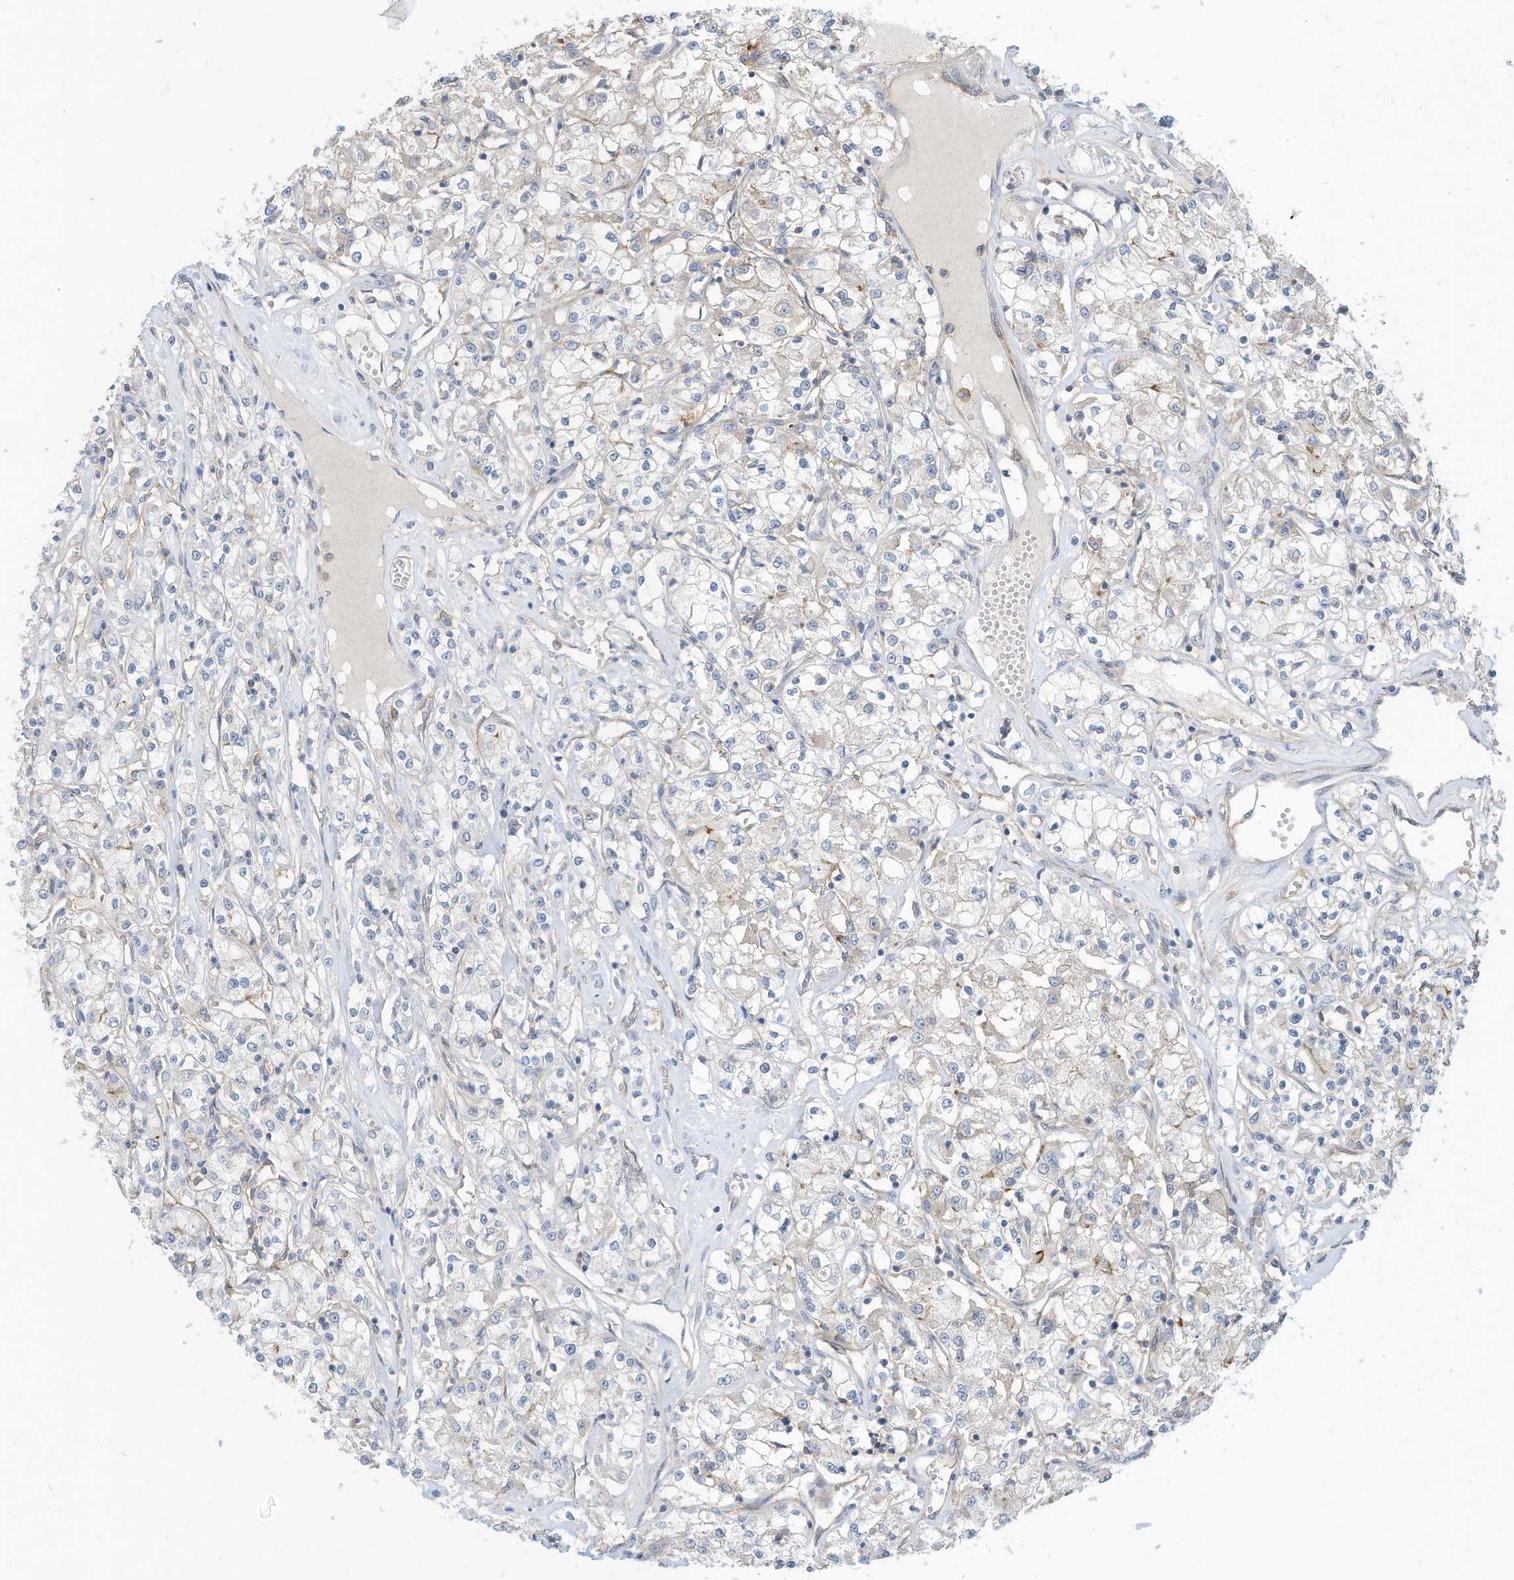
{"staining": {"intensity": "negative", "quantity": "none", "location": "none"}, "tissue": "renal cancer", "cell_type": "Tumor cells", "image_type": "cancer", "snomed": [{"axis": "morphology", "description": "Adenocarcinoma, NOS"}, {"axis": "topography", "description": "Kidney"}], "caption": "DAB immunohistochemical staining of human renal cancer (adenocarcinoma) reveals no significant positivity in tumor cells.", "gene": "SLC1A5", "patient": {"sex": "female", "age": 59}}